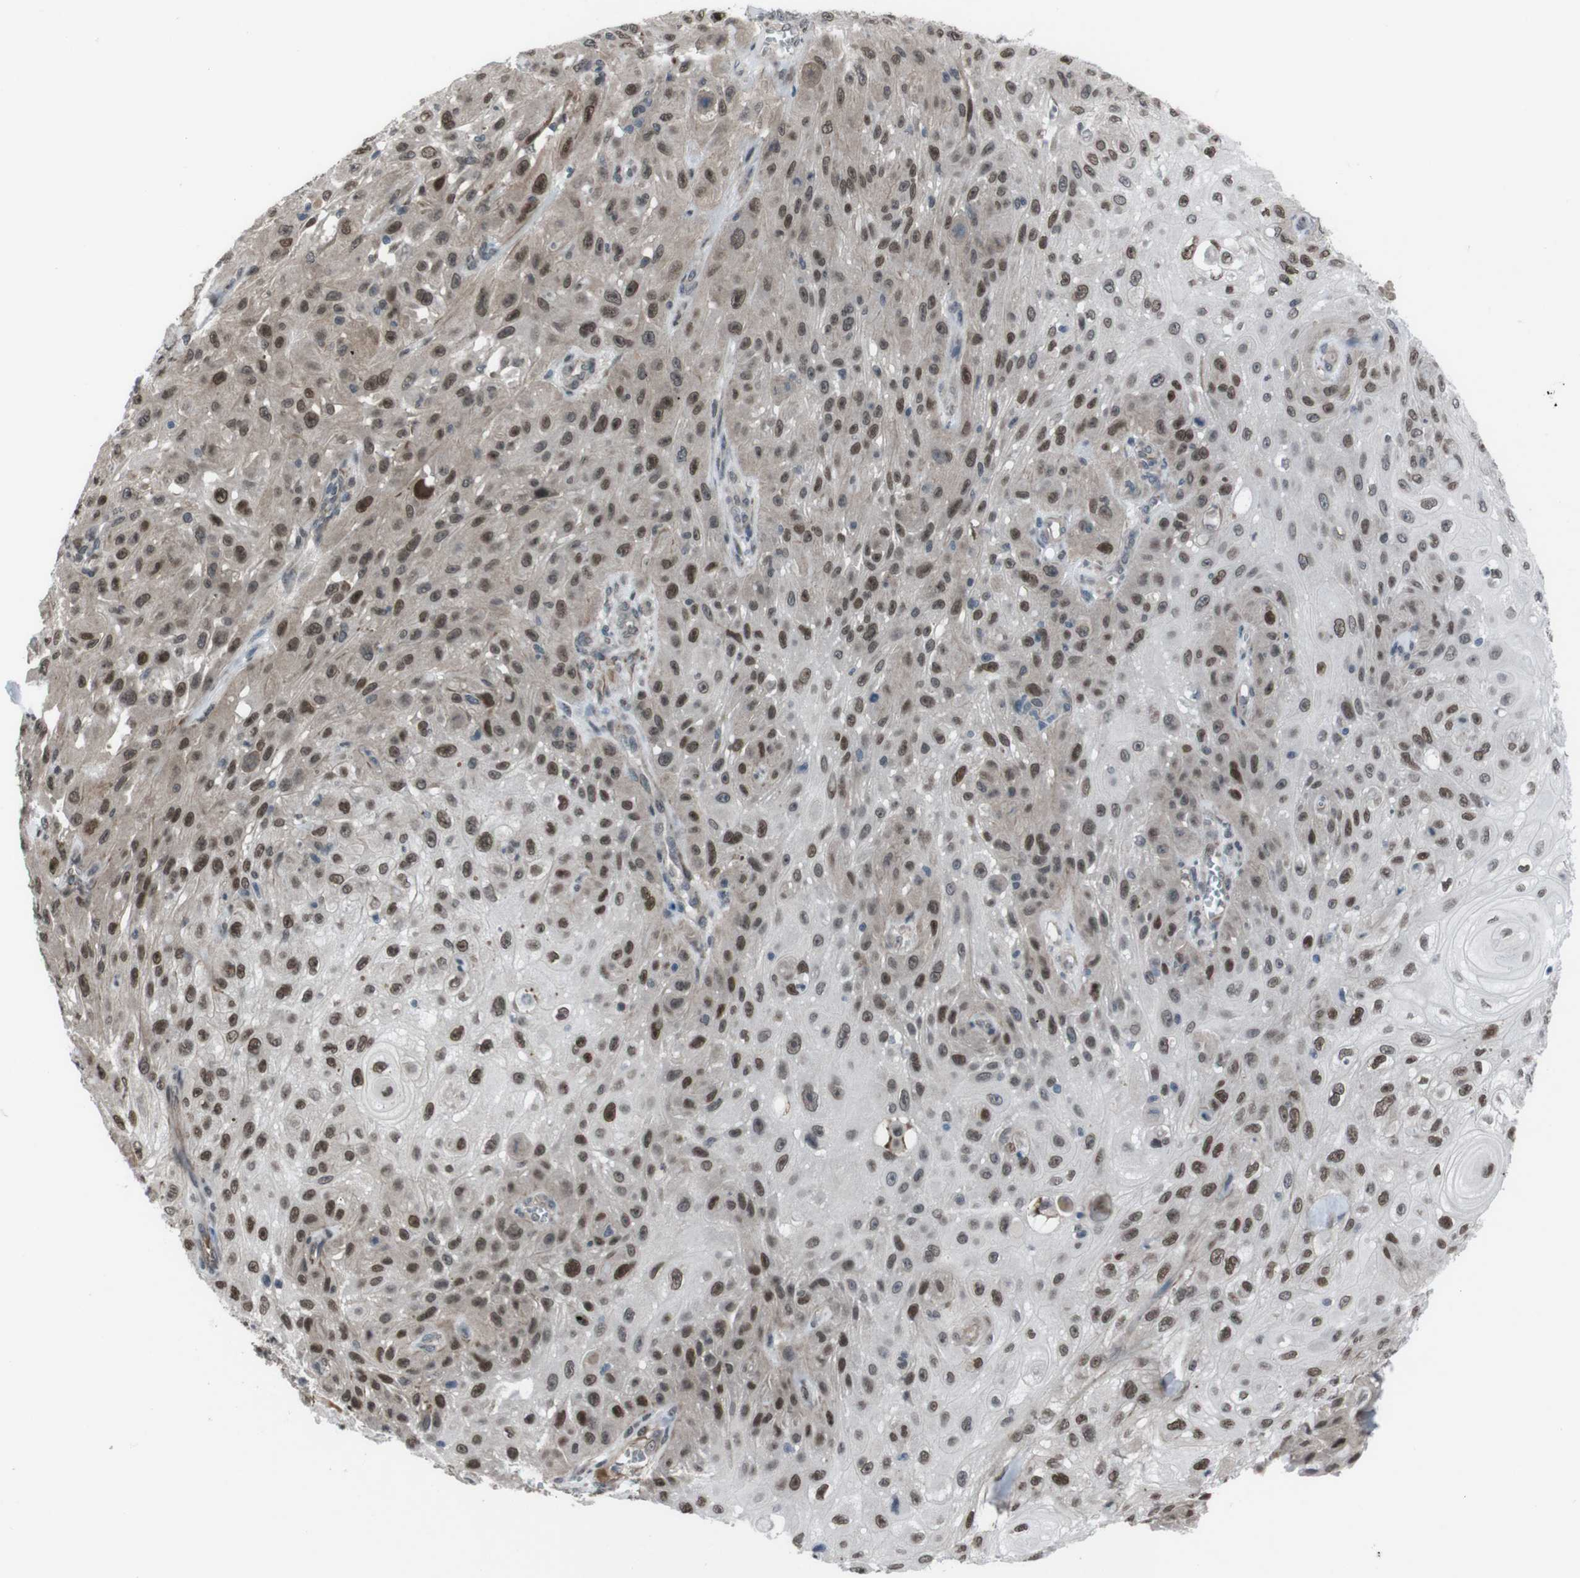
{"staining": {"intensity": "strong", "quantity": ">75%", "location": "nuclear"}, "tissue": "skin cancer", "cell_type": "Tumor cells", "image_type": "cancer", "snomed": [{"axis": "morphology", "description": "Squamous cell carcinoma, NOS"}, {"axis": "topography", "description": "Skin"}], "caption": "Immunohistochemical staining of squamous cell carcinoma (skin) shows high levels of strong nuclear staining in approximately >75% of tumor cells.", "gene": "SS18L1", "patient": {"sex": "male", "age": 75}}